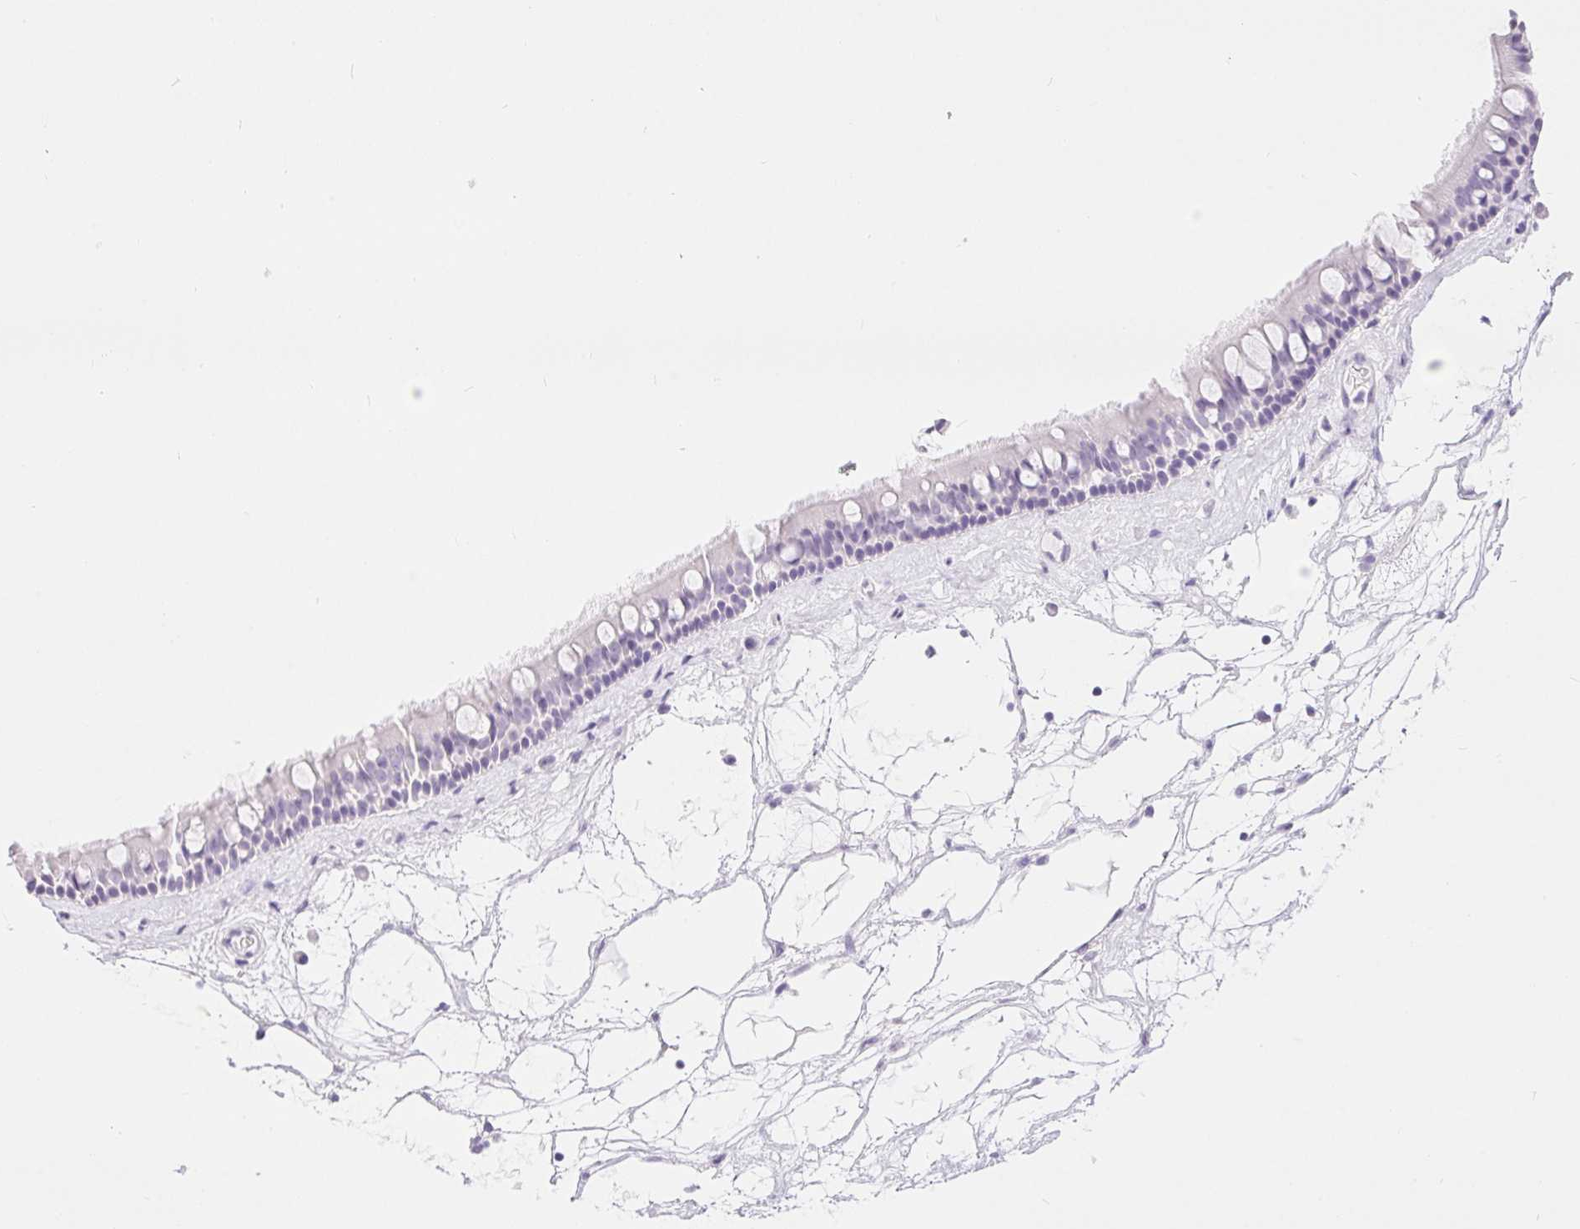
{"staining": {"intensity": "negative", "quantity": "none", "location": "none"}, "tissue": "nasopharynx", "cell_type": "Respiratory epithelial cells", "image_type": "normal", "snomed": [{"axis": "morphology", "description": "Normal tissue, NOS"}, {"axis": "topography", "description": "Nasopharynx"}], "caption": "Respiratory epithelial cells show no significant protein positivity in unremarkable nasopharynx.", "gene": "XDH", "patient": {"sex": "male", "age": 68}}